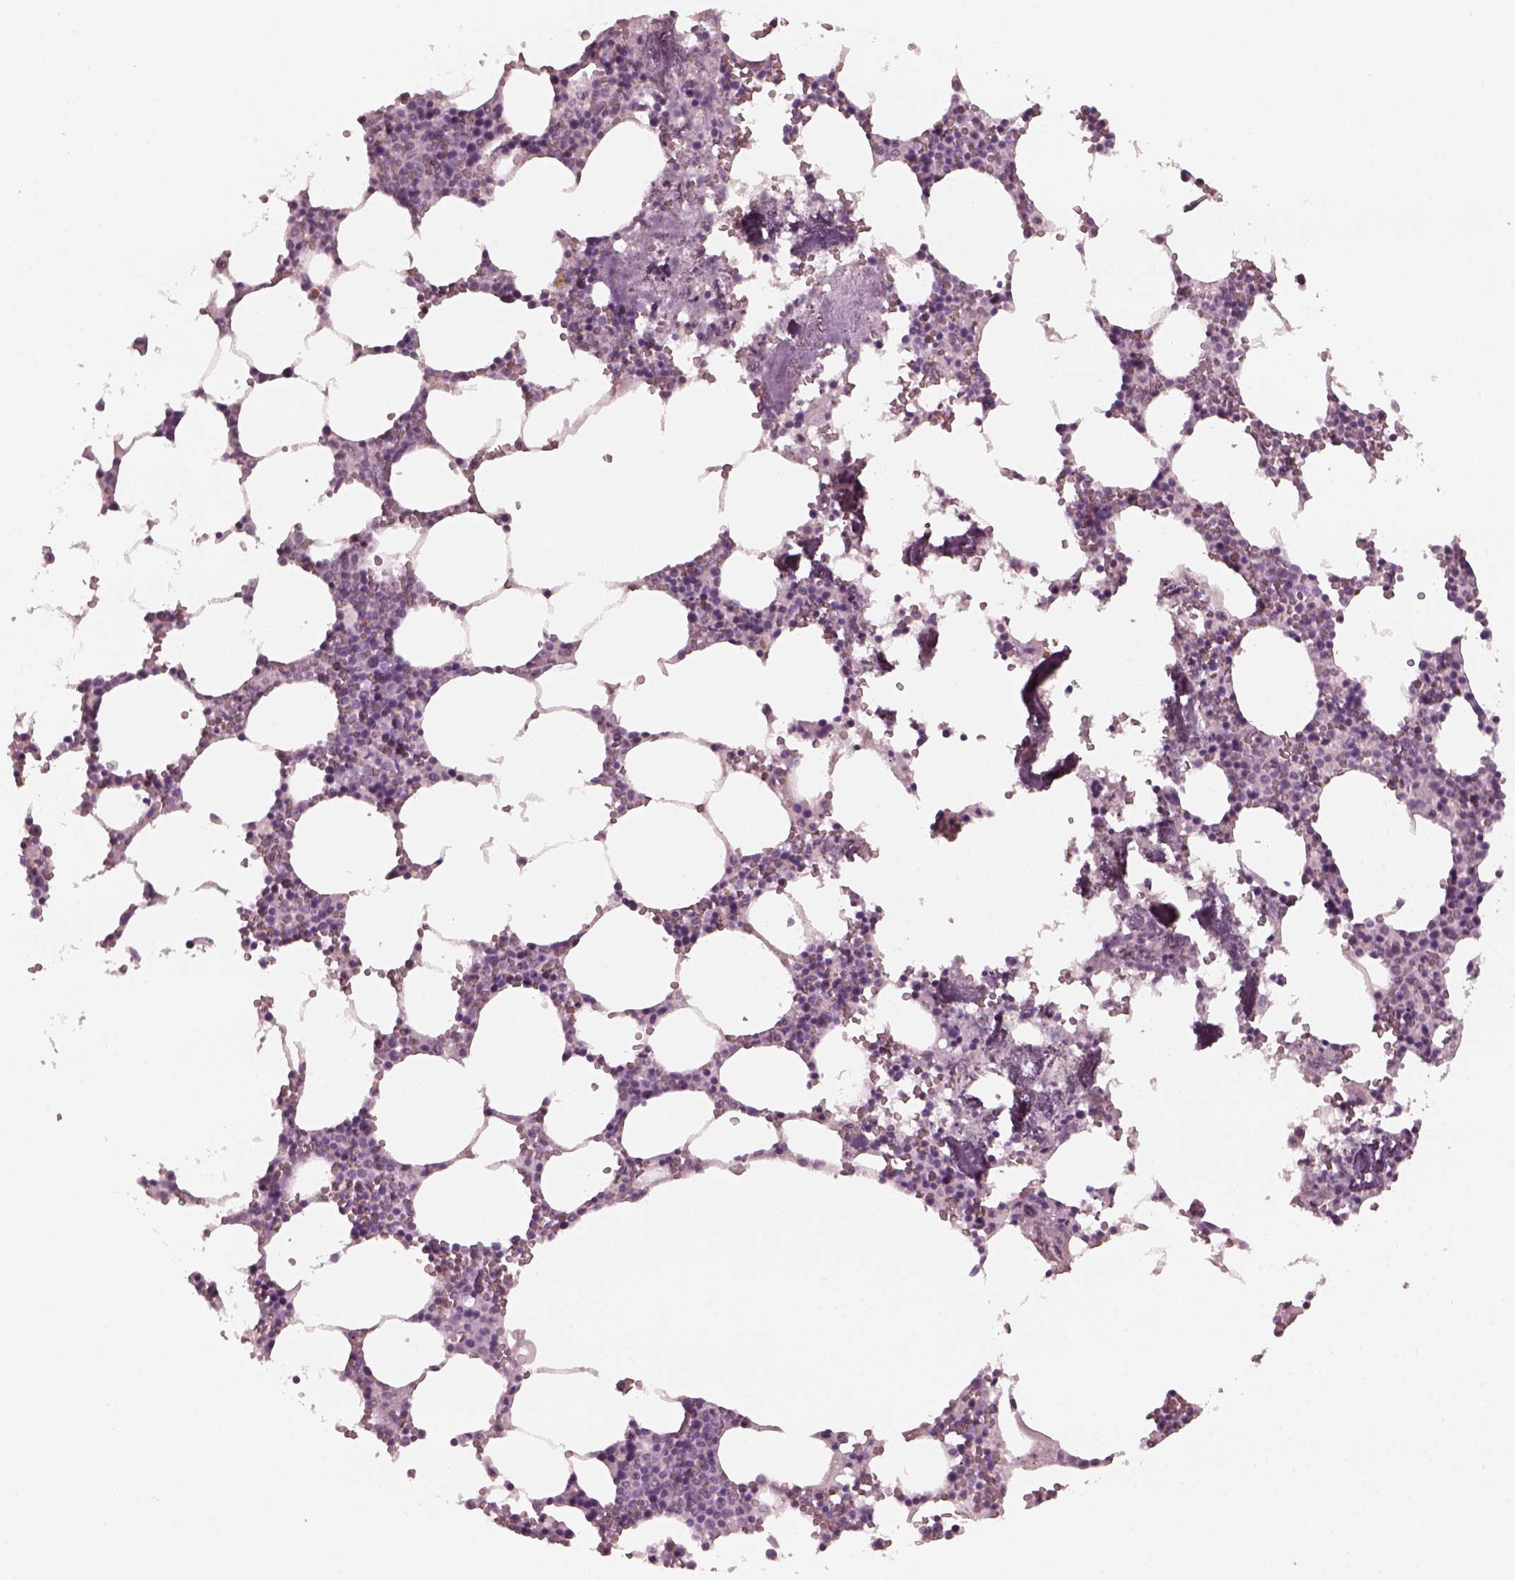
{"staining": {"intensity": "negative", "quantity": "none", "location": "none"}, "tissue": "bone marrow", "cell_type": "Hematopoietic cells", "image_type": "normal", "snomed": [{"axis": "morphology", "description": "Normal tissue, NOS"}, {"axis": "topography", "description": "Bone marrow"}], "caption": "Hematopoietic cells show no significant expression in normal bone marrow. (Stains: DAB immunohistochemistry with hematoxylin counter stain, Microscopy: brightfield microscopy at high magnification).", "gene": "C2orf81", "patient": {"sex": "female", "age": 64}}